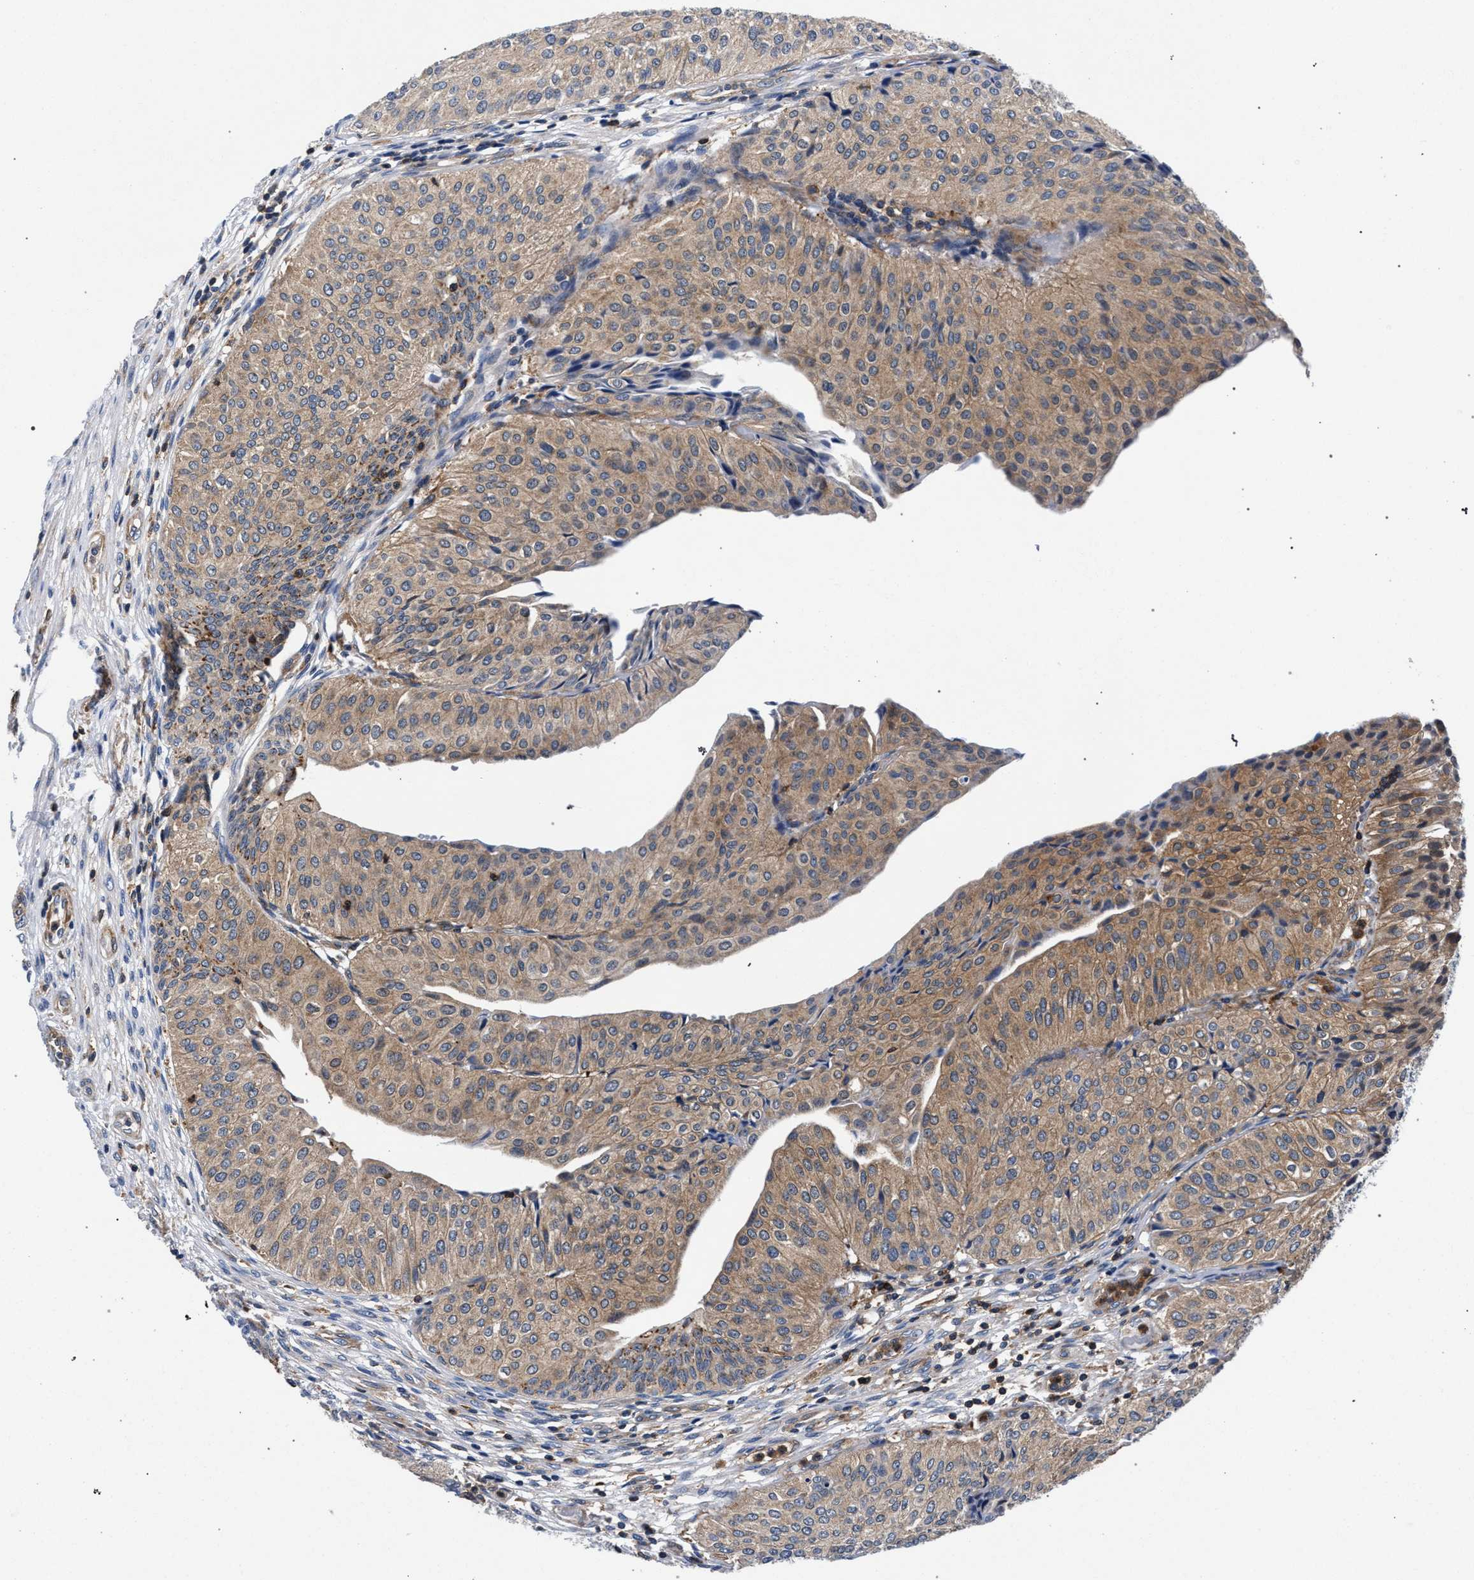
{"staining": {"intensity": "moderate", "quantity": "25%-75%", "location": "cytoplasmic/membranous"}, "tissue": "urothelial cancer", "cell_type": "Tumor cells", "image_type": "cancer", "snomed": [{"axis": "morphology", "description": "Urothelial carcinoma, Low grade"}, {"axis": "topography", "description": "Urinary bladder"}], "caption": "Brown immunohistochemical staining in human urothelial cancer exhibits moderate cytoplasmic/membranous positivity in approximately 25%-75% of tumor cells.", "gene": "LASP1", "patient": {"sex": "male", "age": 67}}